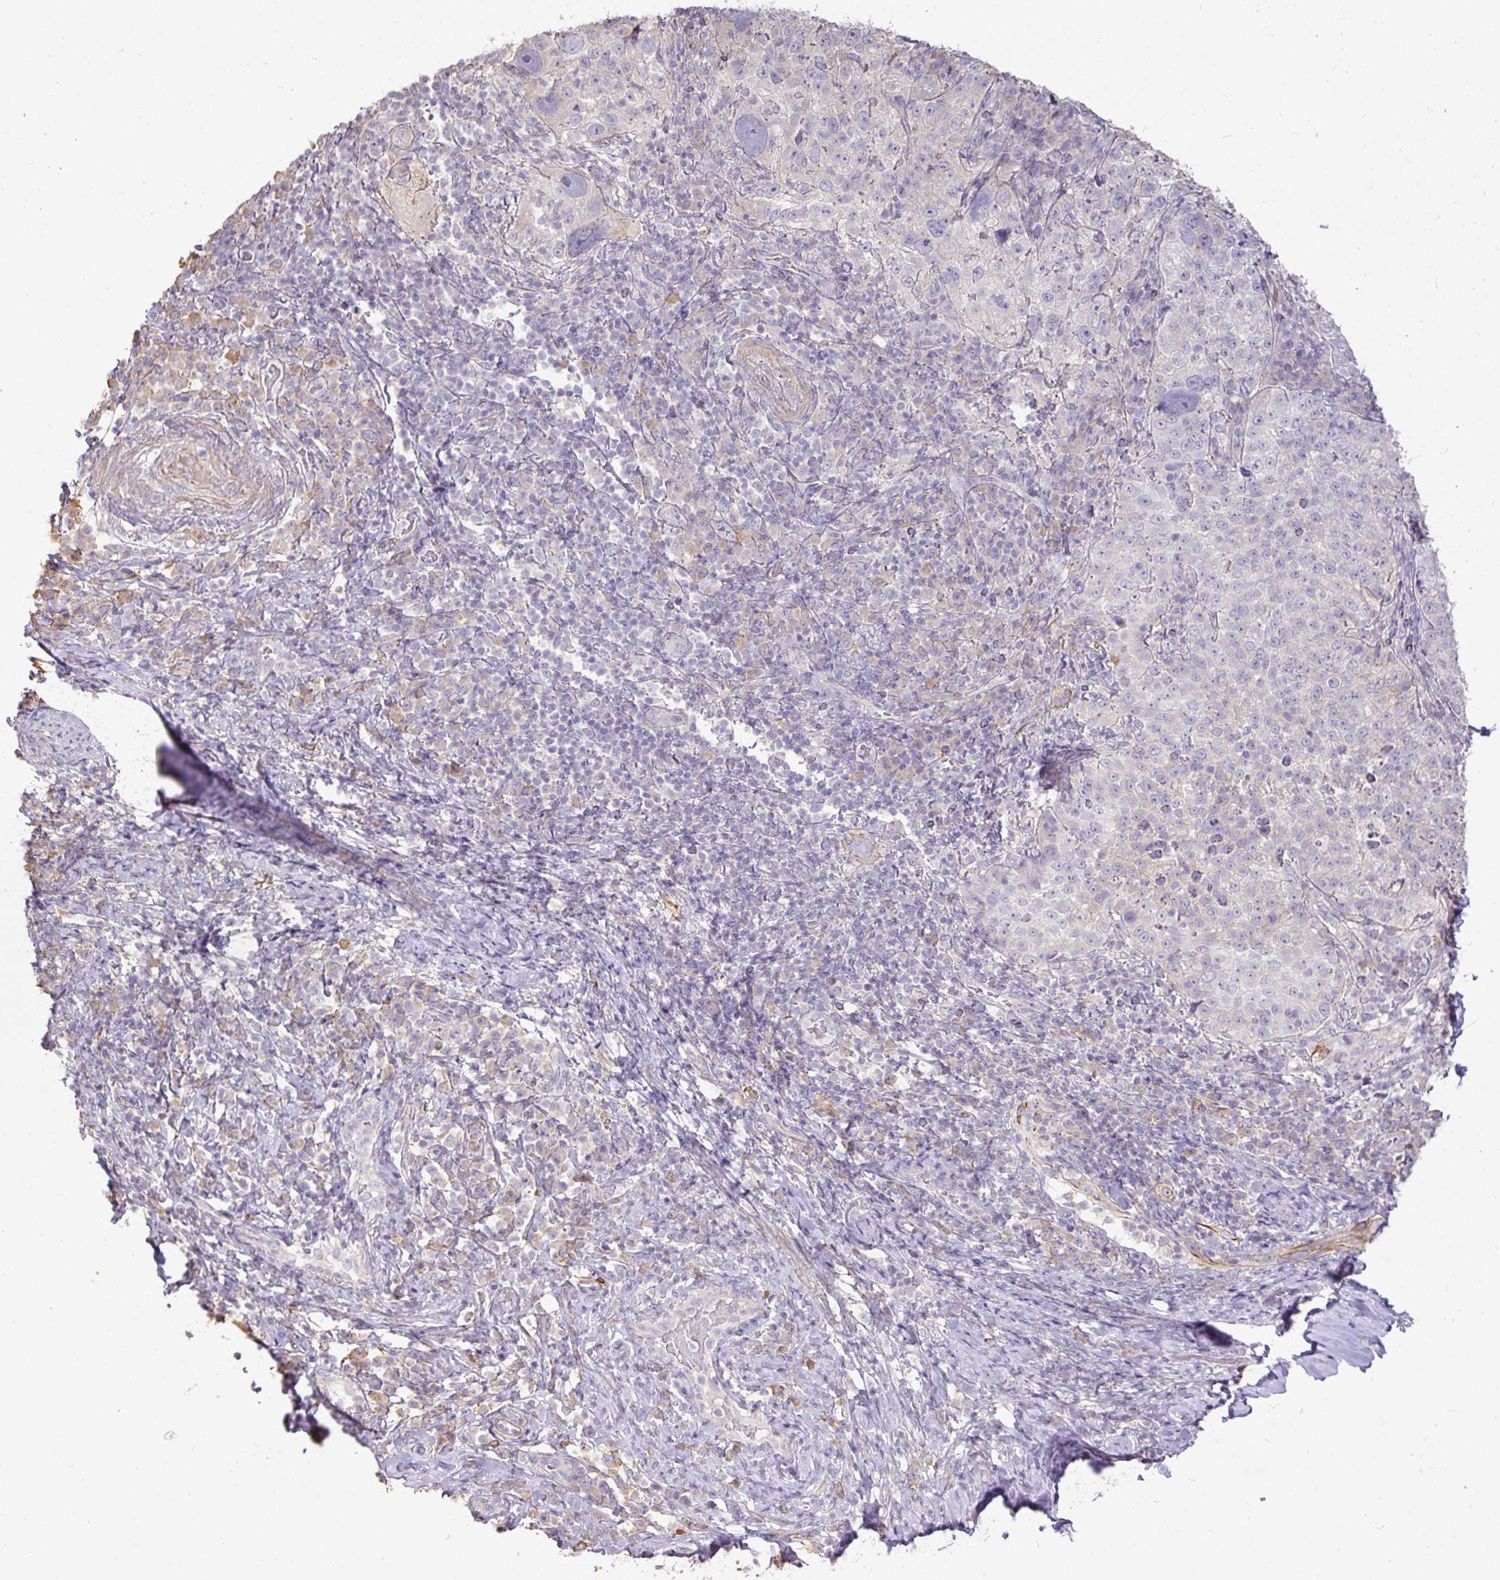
{"staining": {"intensity": "negative", "quantity": "none", "location": "none"}, "tissue": "cervical cancer", "cell_type": "Tumor cells", "image_type": "cancer", "snomed": [{"axis": "morphology", "description": "Squamous cell carcinoma, NOS"}, {"axis": "topography", "description": "Cervix"}], "caption": "This is an immunohistochemistry histopathology image of cervical squamous cell carcinoma. There is no positivity in tumor cells.", "gene": "STRIP1", "patient": {"sex": "female", "age": 75}}